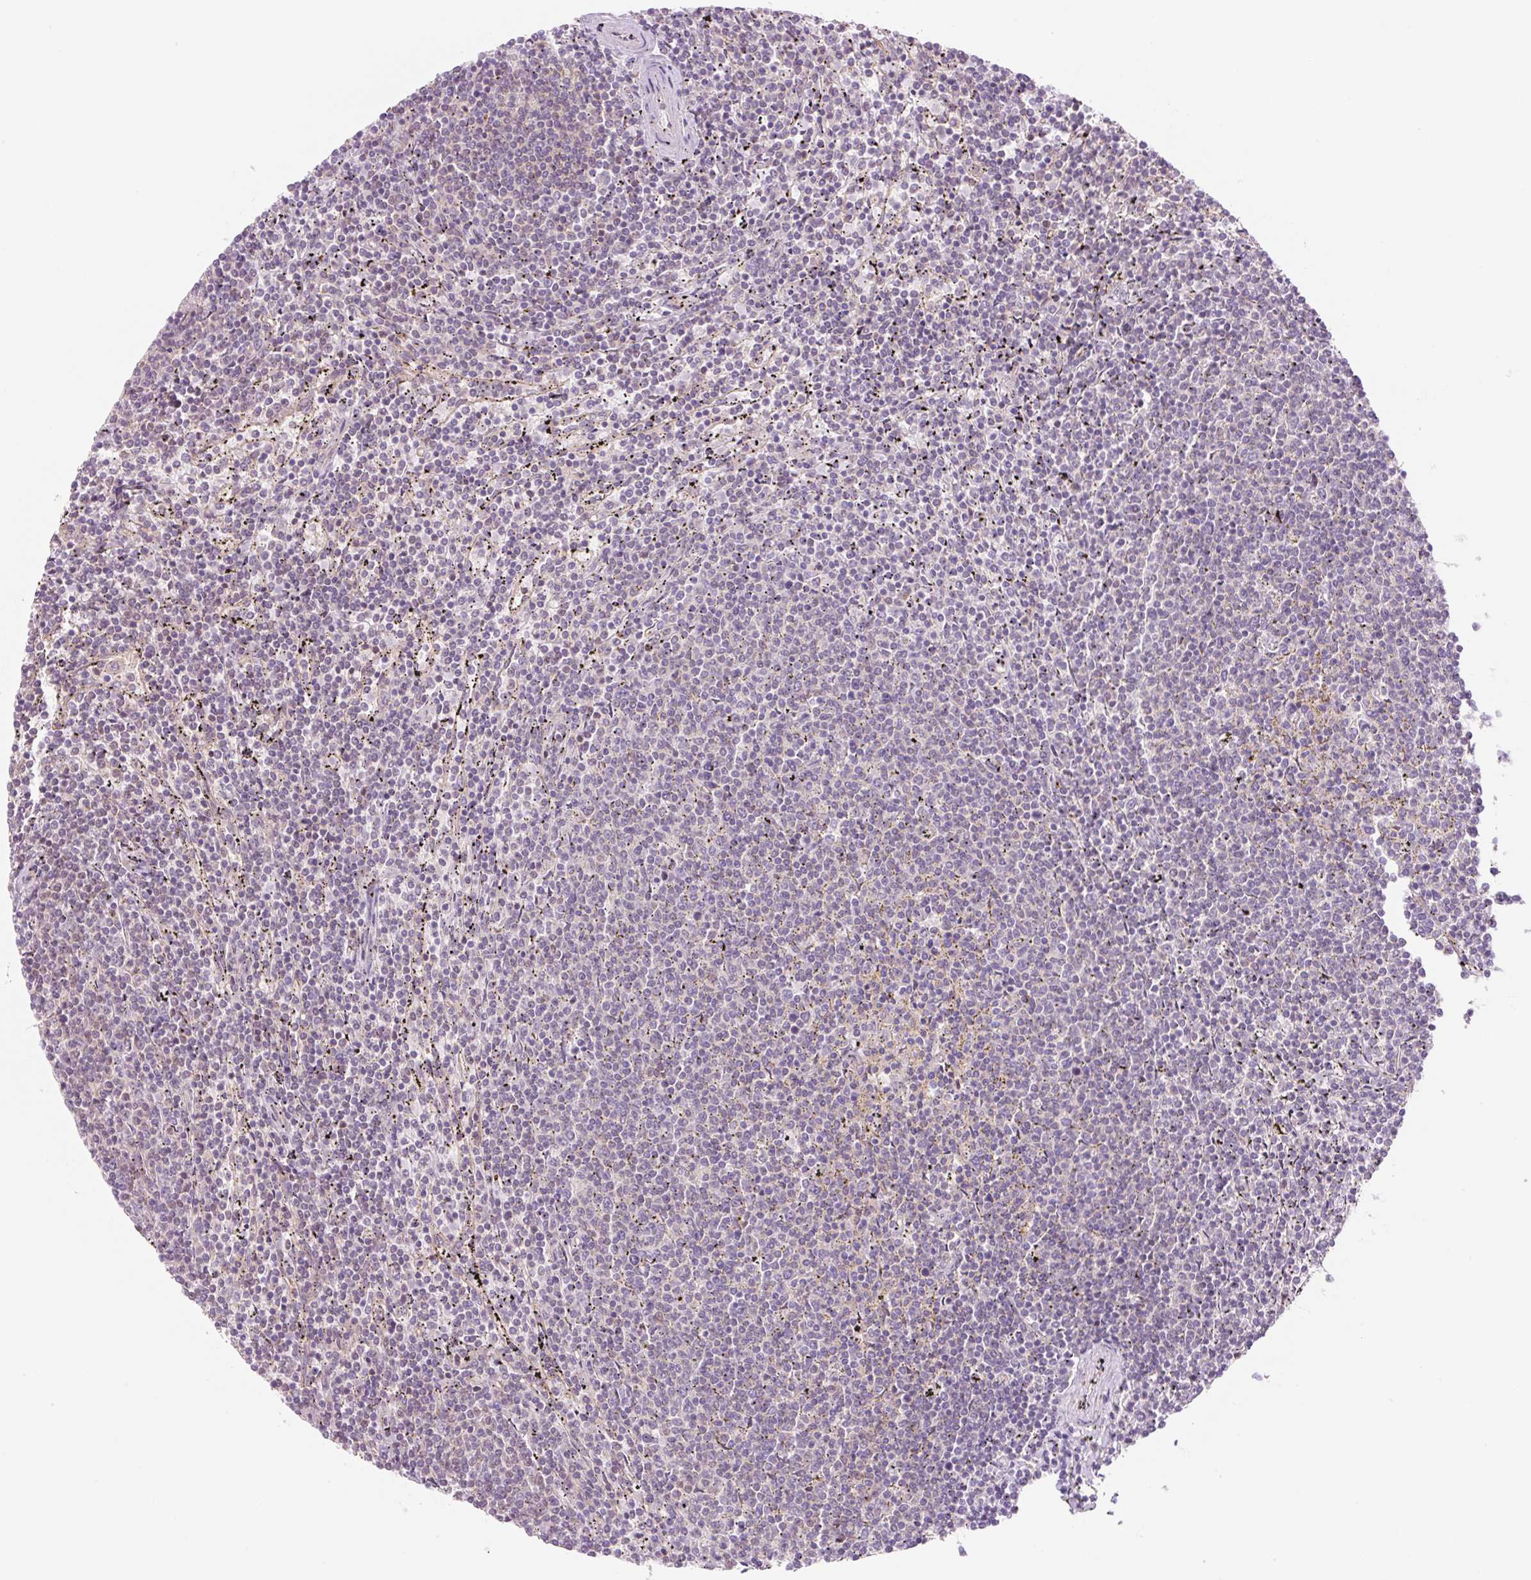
{"staining": {"intensity": "negative", "quantity": "none", "location": "none"}, "tissue": "lymphoma", "cell_type": "Tumor cells", "image_type": "cancer", "snomed": [{"axis": "morphology", "description": "Malignant lymphoma, non-Hodgkin's type, Low grade"}, {"axis": "topography", "description": "Spleen"}], "caption": "The immunohistochemistry image has no significant expression in tumor cells of lymphoma tissue. Brightfield microscopy of immunohistochemistry (IHC) stained with DAB (3,3'-diaminobenzidine) (brown) and hematoxylin (blue), captured at high magnification.", "gene": "NLRP5", "patient": {"sex": "female", "age": 50}}